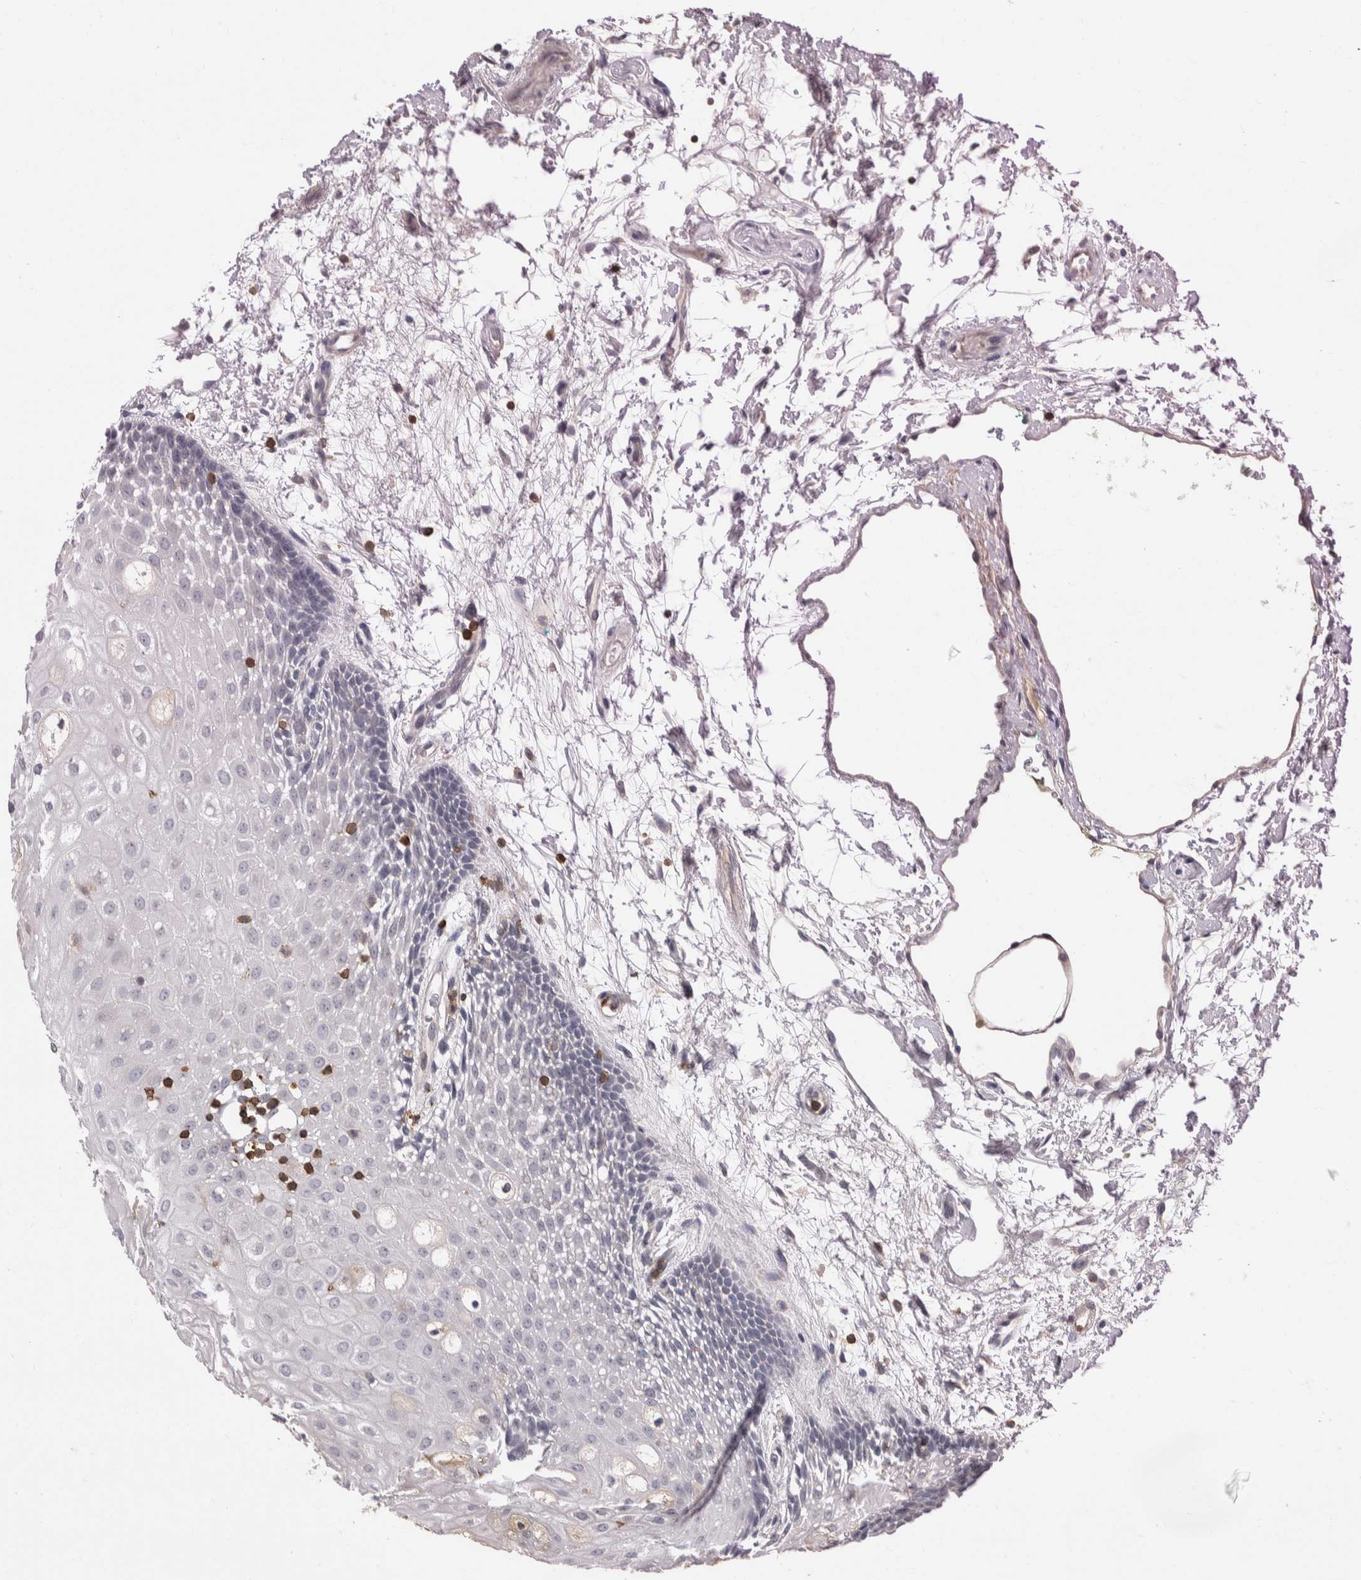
{"staining": {"intensity": "negative", "quantity": "none", "location": "none"}, "tissue": "oral mucosa", "cell_type": "Squamous epithelial cells", "image_type": "normal", "snomed": [{"axis": "morphology", "description": "Normal tissue, NOS"}, {"axis": "topography", "description": "Skeletal muscle"}, {"axis": "topography", "description": "Oral tissue"}, {"axis": "topography", "description": "Peripheral nerve tissue"}], "caption": "Immunohistochemistry micrograph of unremarkable human oral mucosa stained for a protein (brown), which shows no staining in squamous epithelial cells.", "gene": "CEP295NL", "patient": {"sex": "female", "age": 84}}